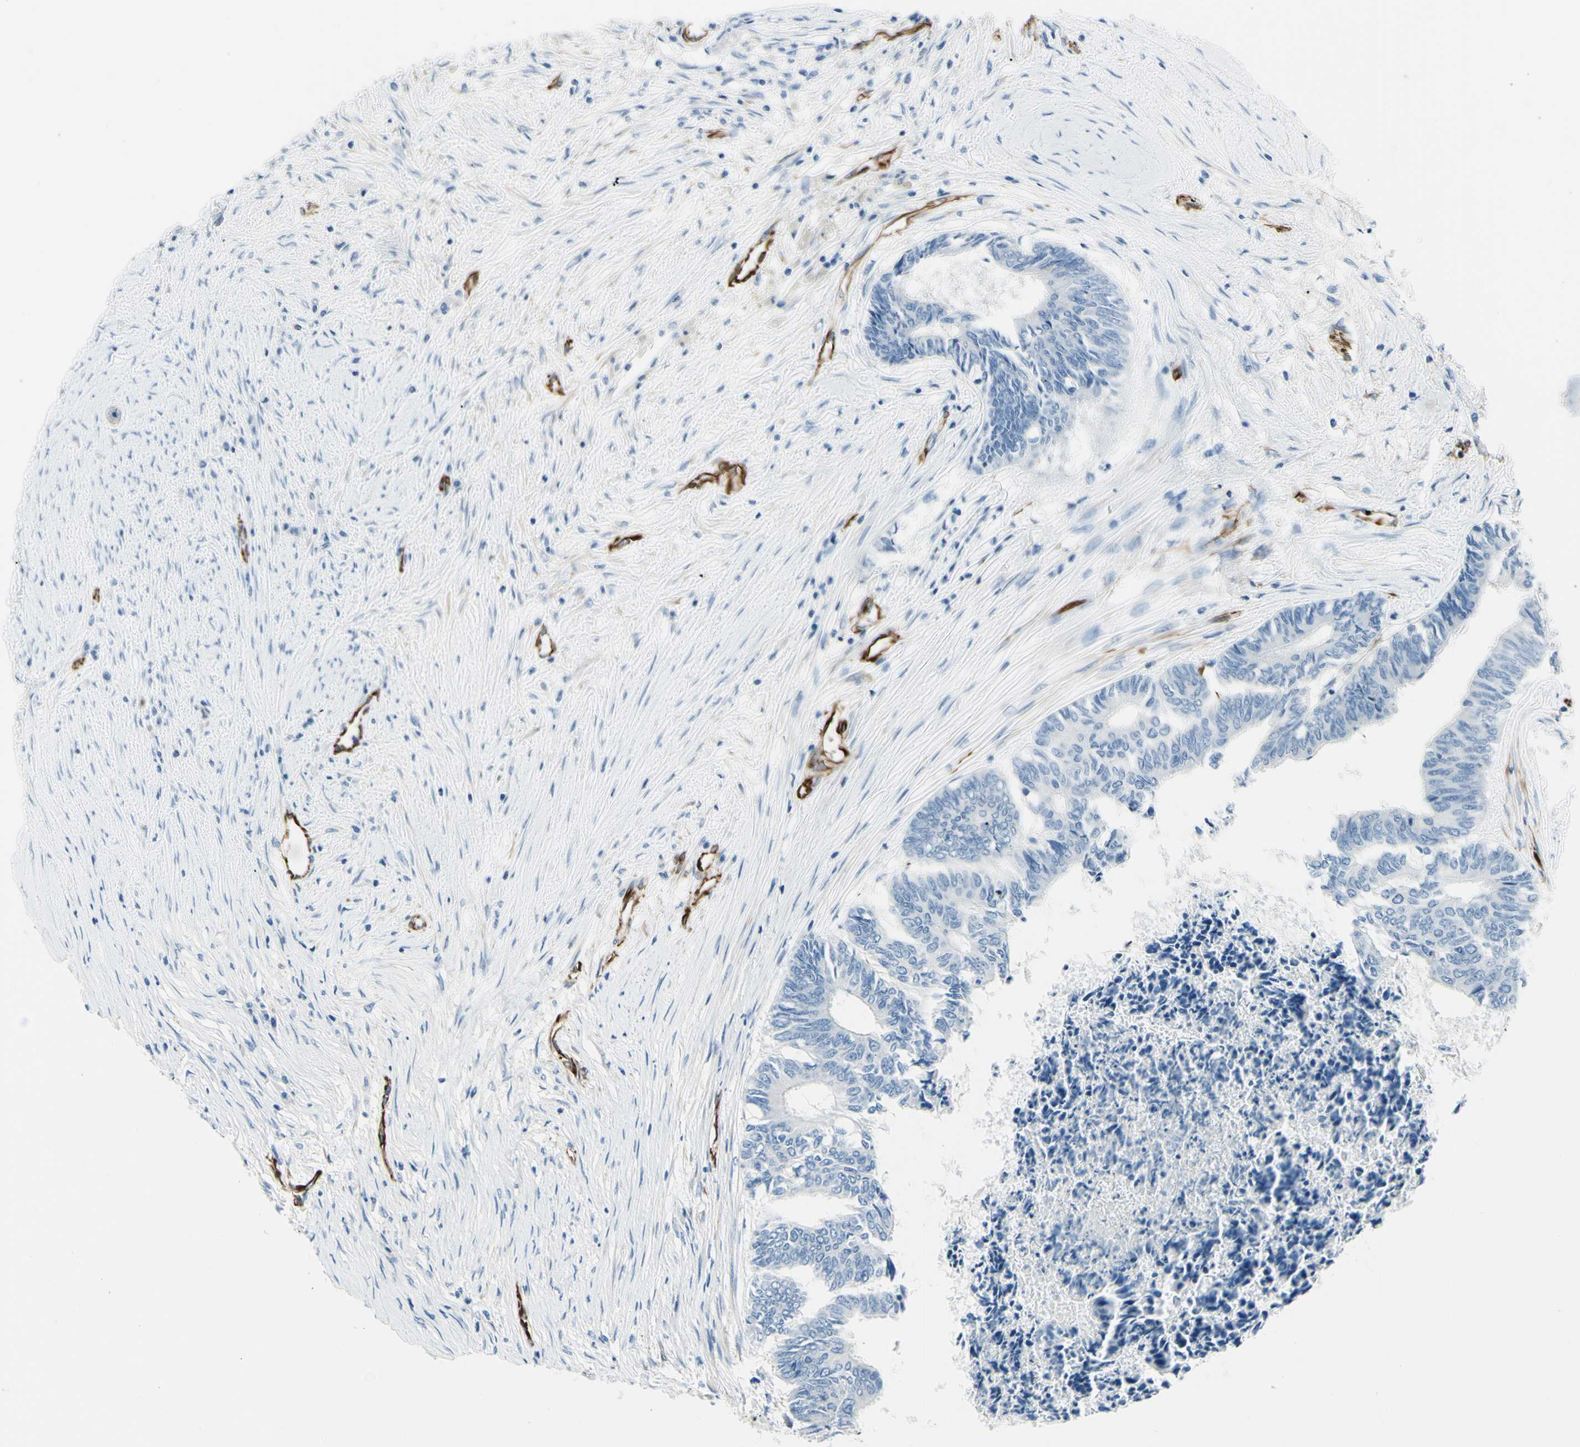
{"staining": {"intensity": "negative", "quantity": "none", "location": "none"}, "tissue": "colorectal cancer", "cell_type": "Tumor cells", "image_type": "cancer", "snomed": [{"axis": "morphology", "description": "Adenocarcinoma, NOS"}, {"axis": "topography", "description": "Rectum"}], "caption": "There is no significant staining in tumor cells of colorectal adenocarcinoma.", "gene": "PTH2R", "patient": {"sex": "male", "age": 63}}